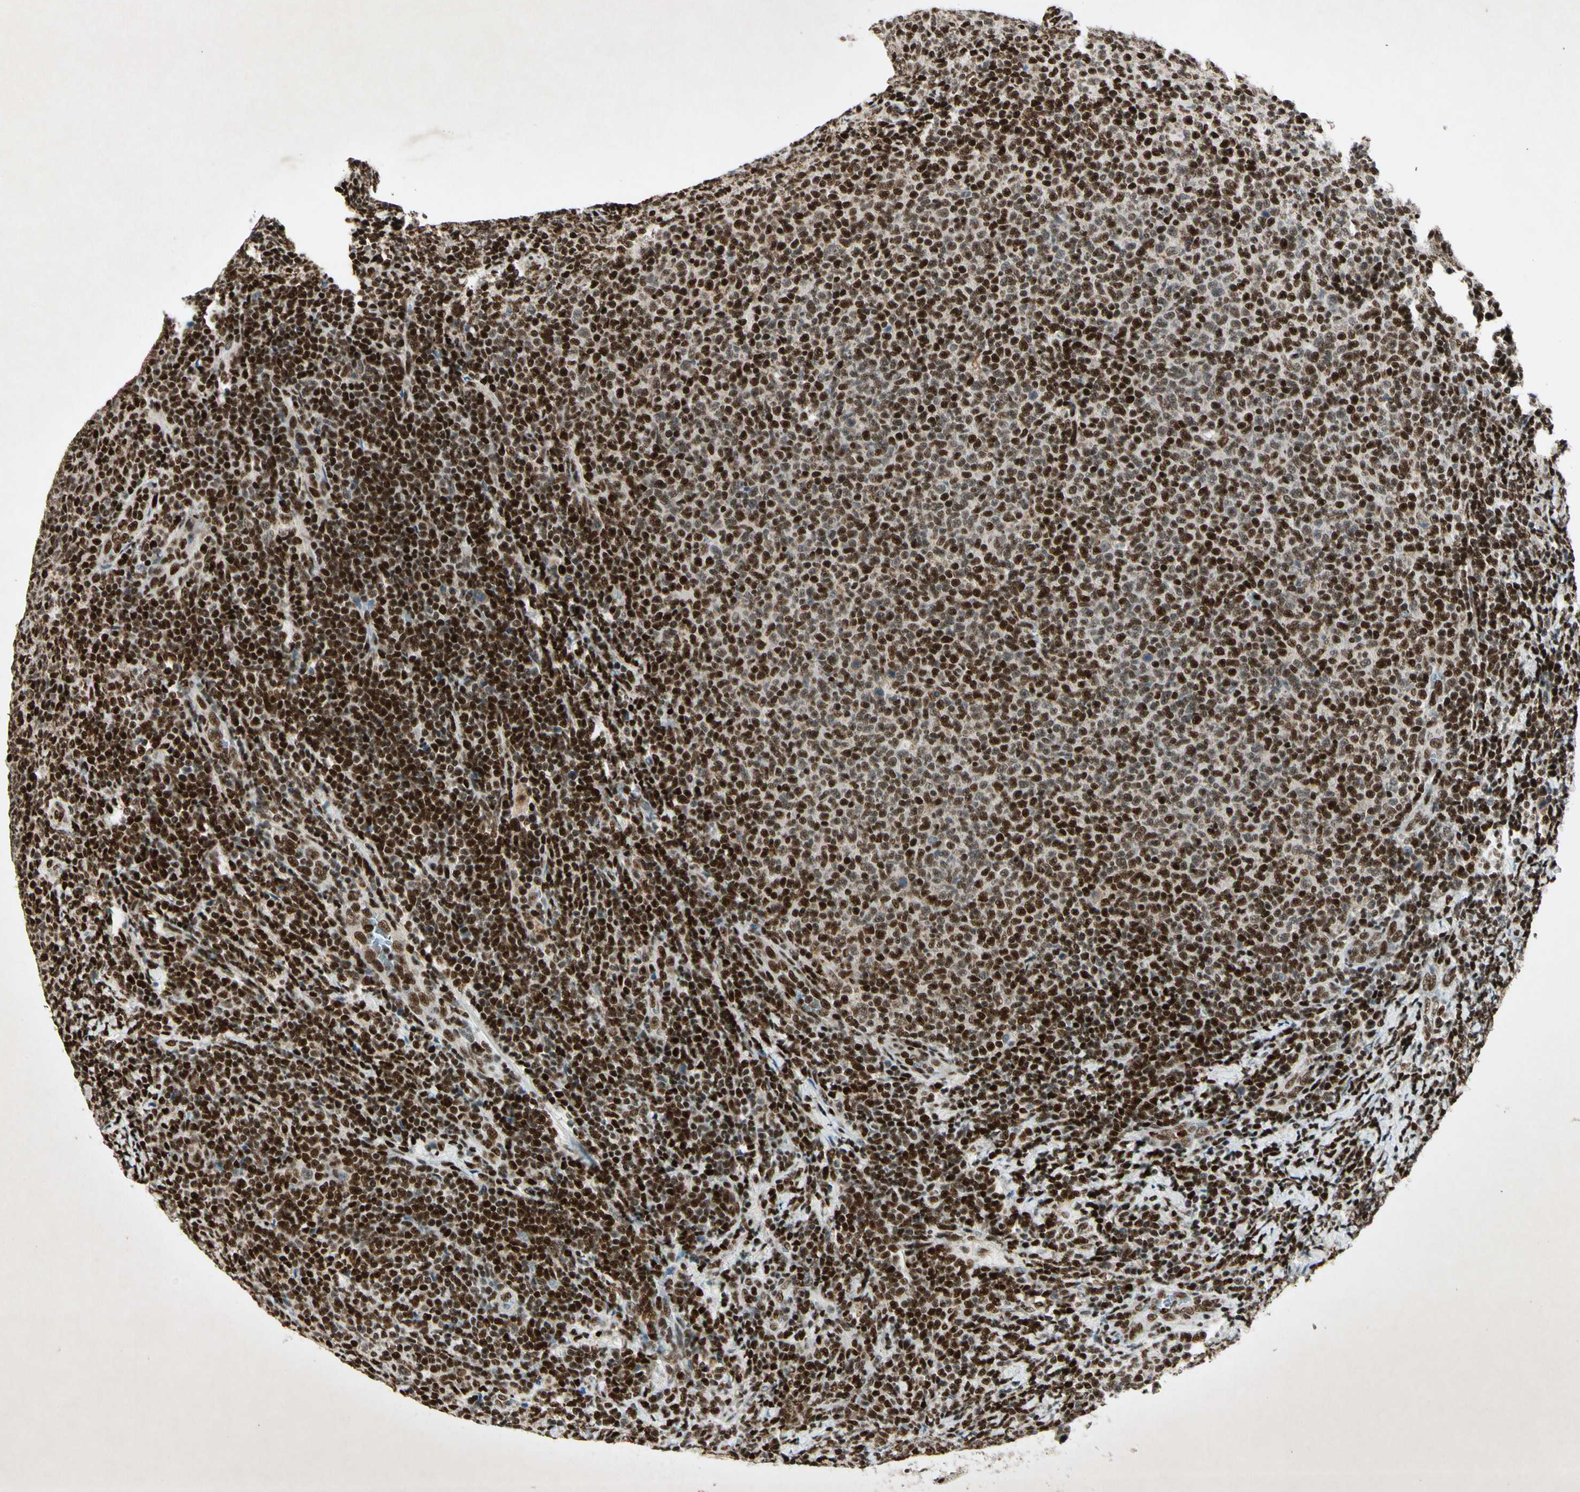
{"staining": {"intensity": "strong", "quantity": ">75%", "location": "nuclear"}, "tissue": "lymphoma", "cell_type": "Tumor cells", "image_type": "cancer", "snomed": [{"axis": "morphology", "description": "Malignant lymphoma, non-Hodgkin's type, Low grade"}, {"axis": "topography", "description": "Lymph node"}], "caption": "Tumor cells reveal high levels of strong nuclear positivity in approximately >75% of cells in human lymphoma.", "gene": "RNF43", "patient": {"sex": "male", "age": 66}}